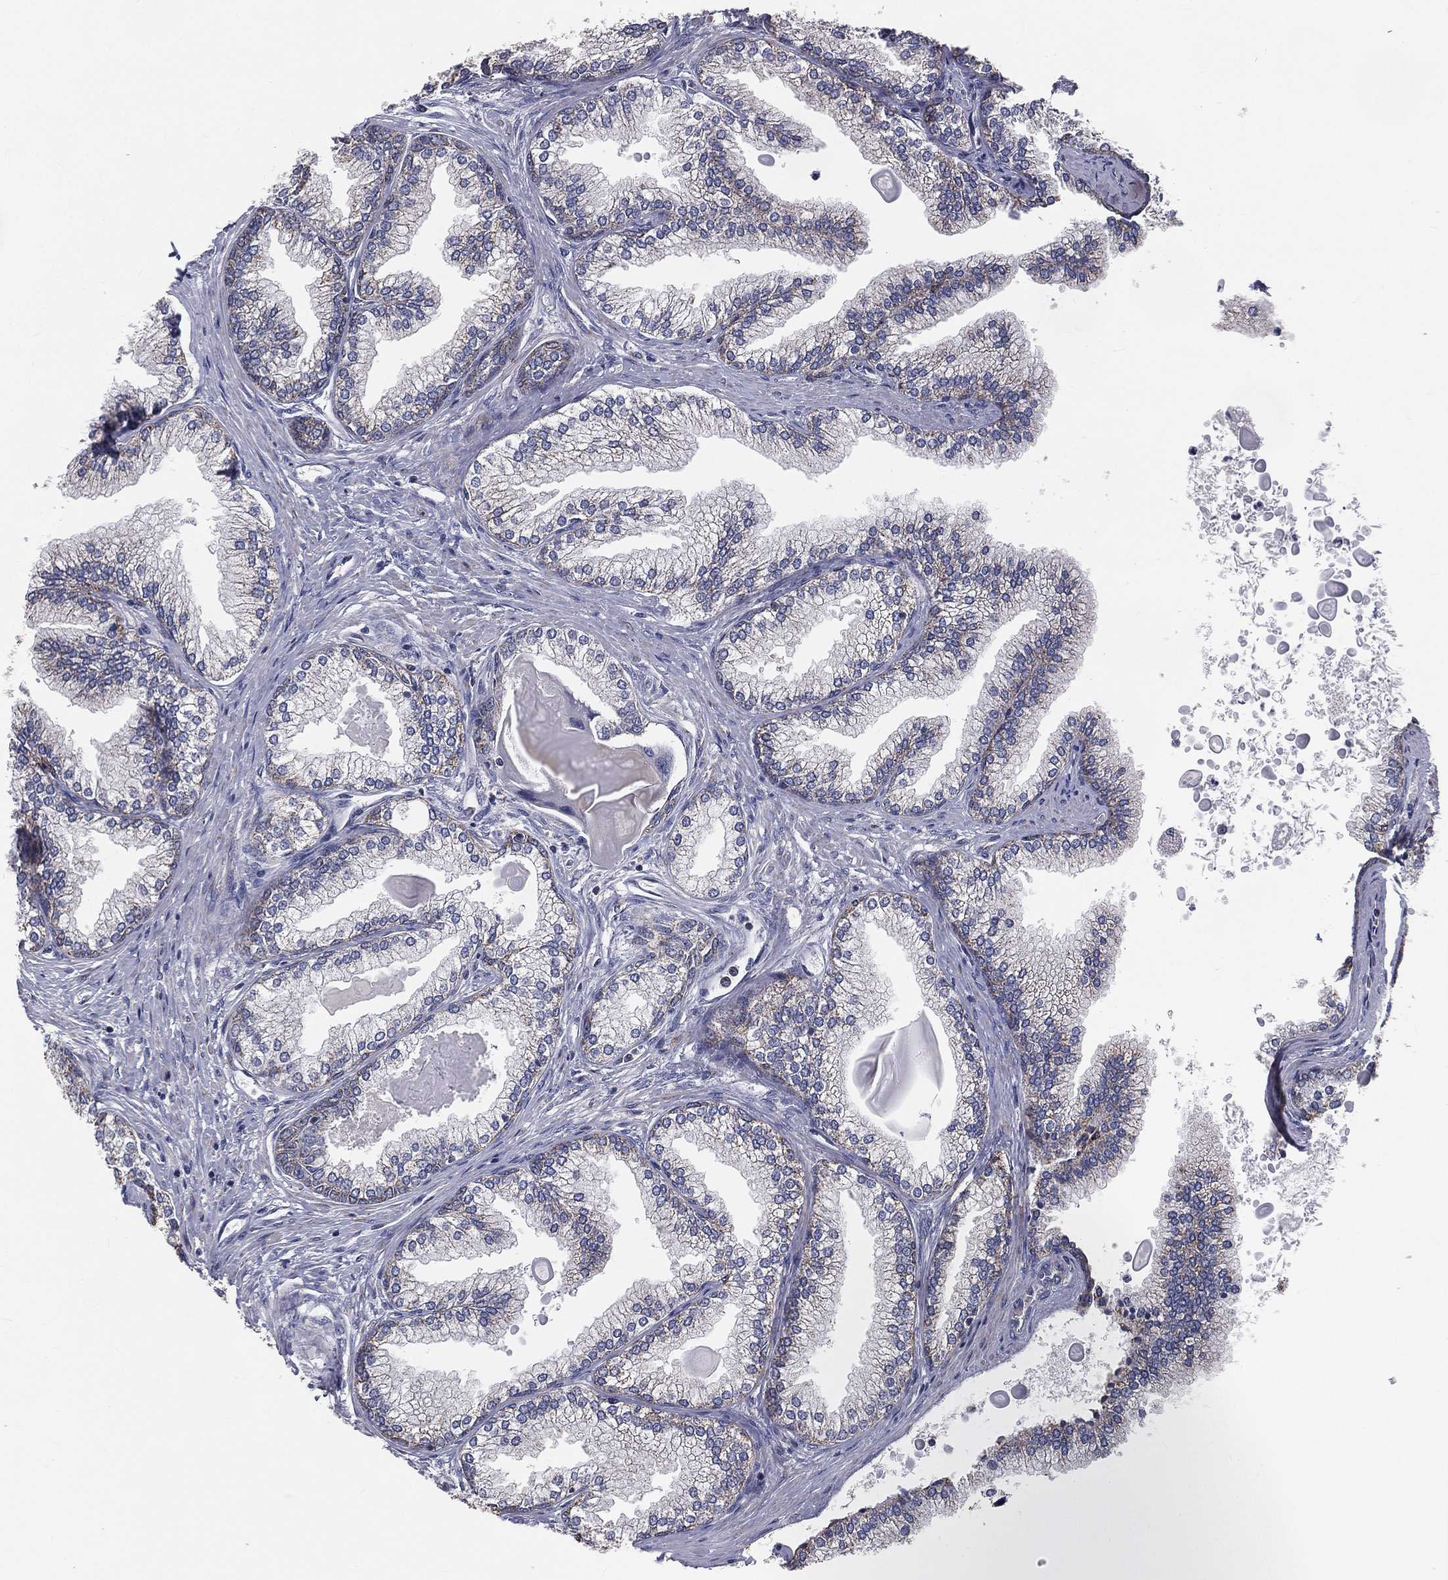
{"staining": {"intensity": "weak", "quantity": "25%-75%", "location": "cytoplasmic/membranous"}, "tissue": "prostate", "cell_type": "Glandular cells", "image_type": "normal", "snomed": [{"axis": "morphology", "description": "Normal tissue, NOS"}, {"axis": "topography", "description": "Prostate"}], "caption": "Glandular cells show low levels of weak cytoplasmic/membranous positivity in approximately 25%-75% of cells in unremarkable human prostate.", "gene": "HADH", "patient": {"sex": "male", "age": 72}}